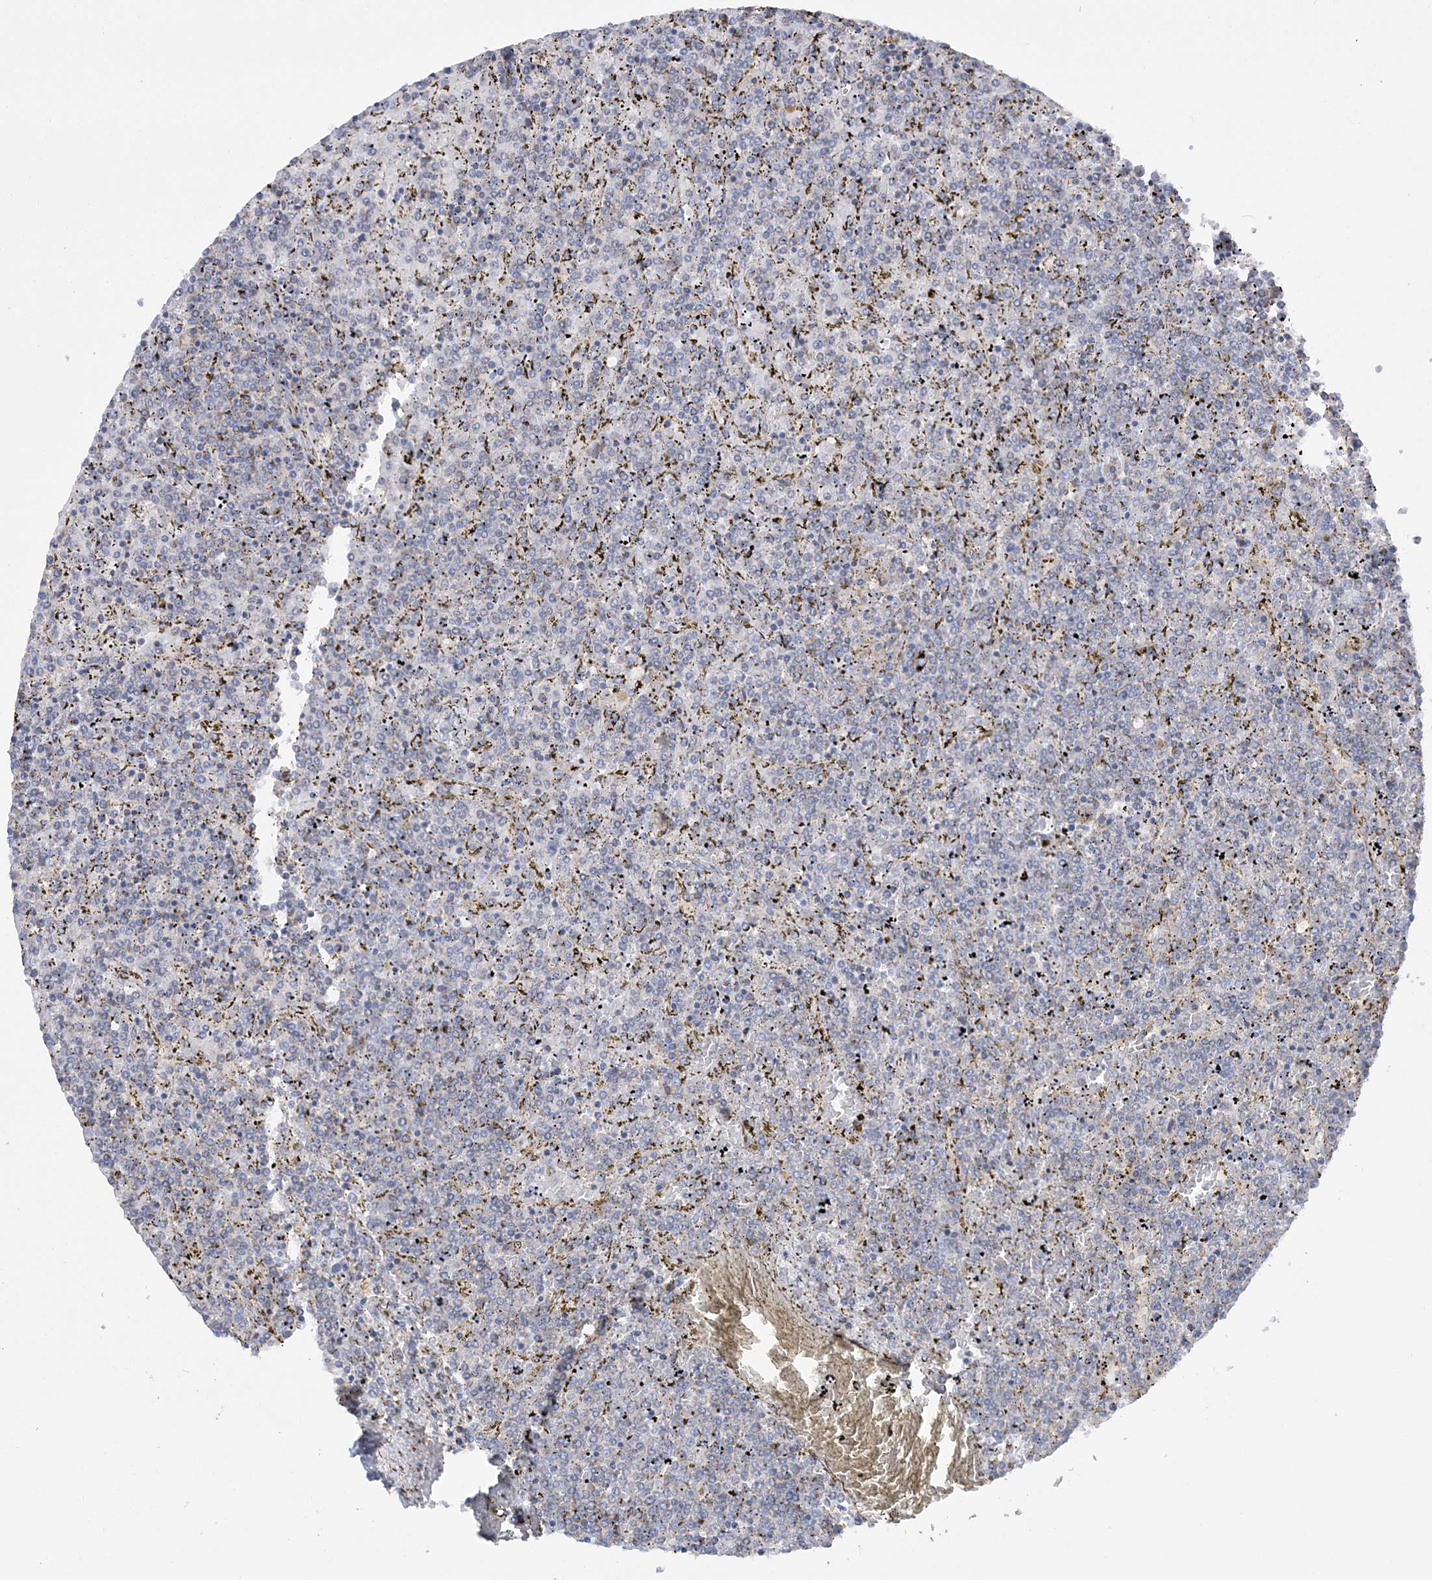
{"staining": {"intensity": "negative", "quantity": "none", "location": "none"}, "tissue": "lymphoma", "cell_type": "Tumor cells", "image_type": "cancer", "snomed": [{"axis": "morphology", "description": "Malignant lymphoma, non-Hodgkin's type, Low grade"}, {"axis": "topography", "description": "Spleen"}], "caption": "DAB immunohistochemical staining of human malignant lymphoma, non-Hodgkin's type (low-grade) shows no significant expression in tumor cells.", "gene": "MMADHC", "patient": {"sex": "female", "age": 19}}